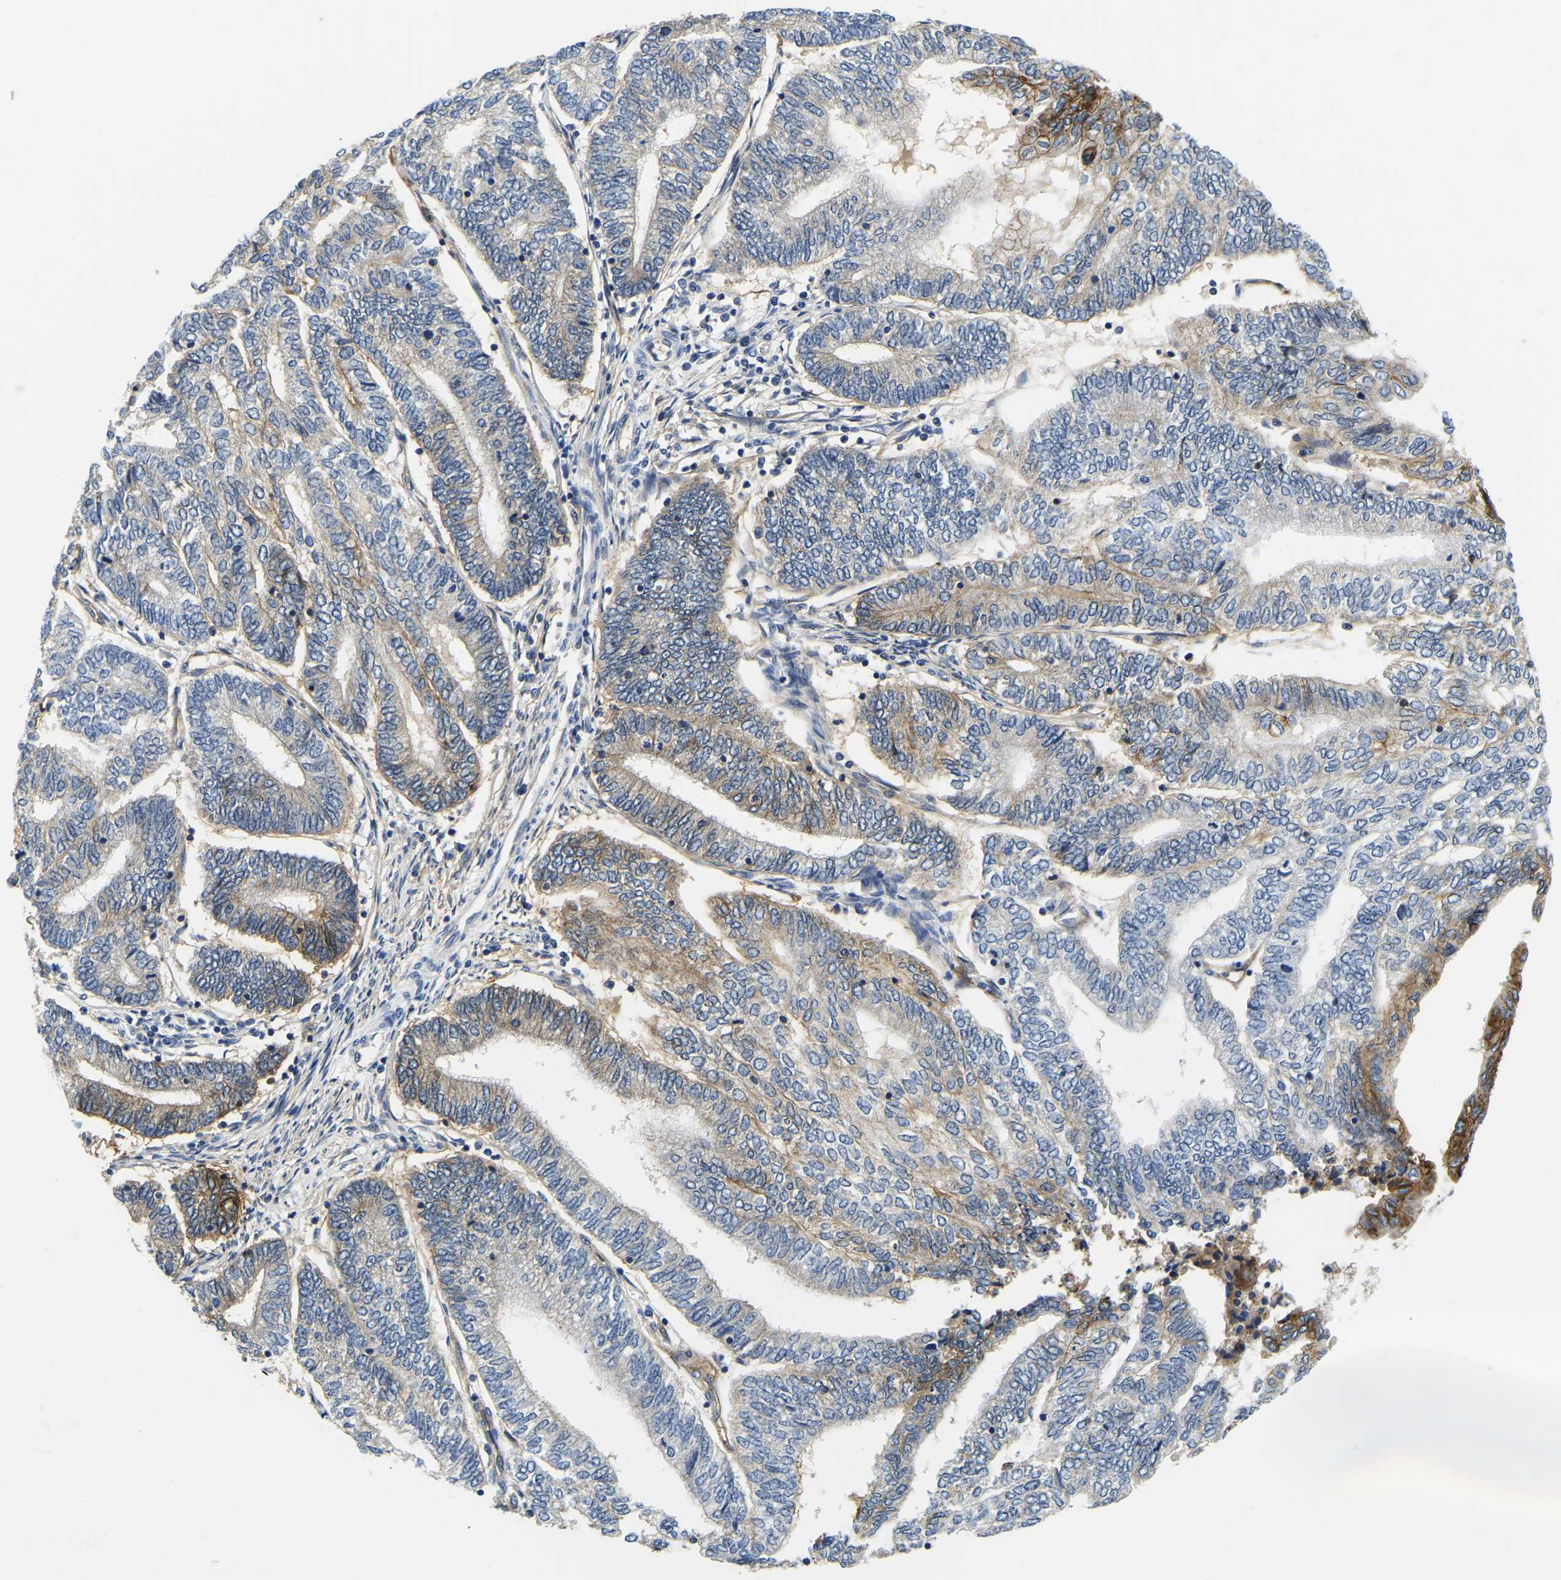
{"staining": {"intensity": "moderate", "quantity": "25%-75%", "location": "cytoplasmic/membranous"}, "tissue": "endometrial cancer", "cell_type": "Tumor cells", "image_type": "cancer", "snomed": [{"axis": "morphology", "description": "Adenocarcinoma, NOS"}, {"axis": "topography", "description": "Uterus"}, {"axis": "topography", "description": "Endometrium"}], "caption": "Immunohistochemical staining of human endometrial cancer shows medium levels of moderate cytoplasmic/membranous expression in approximately 25%-75% of tumor cells.", "gene": "ITGA2", "patient": {"sex": "female", "age": 70}}